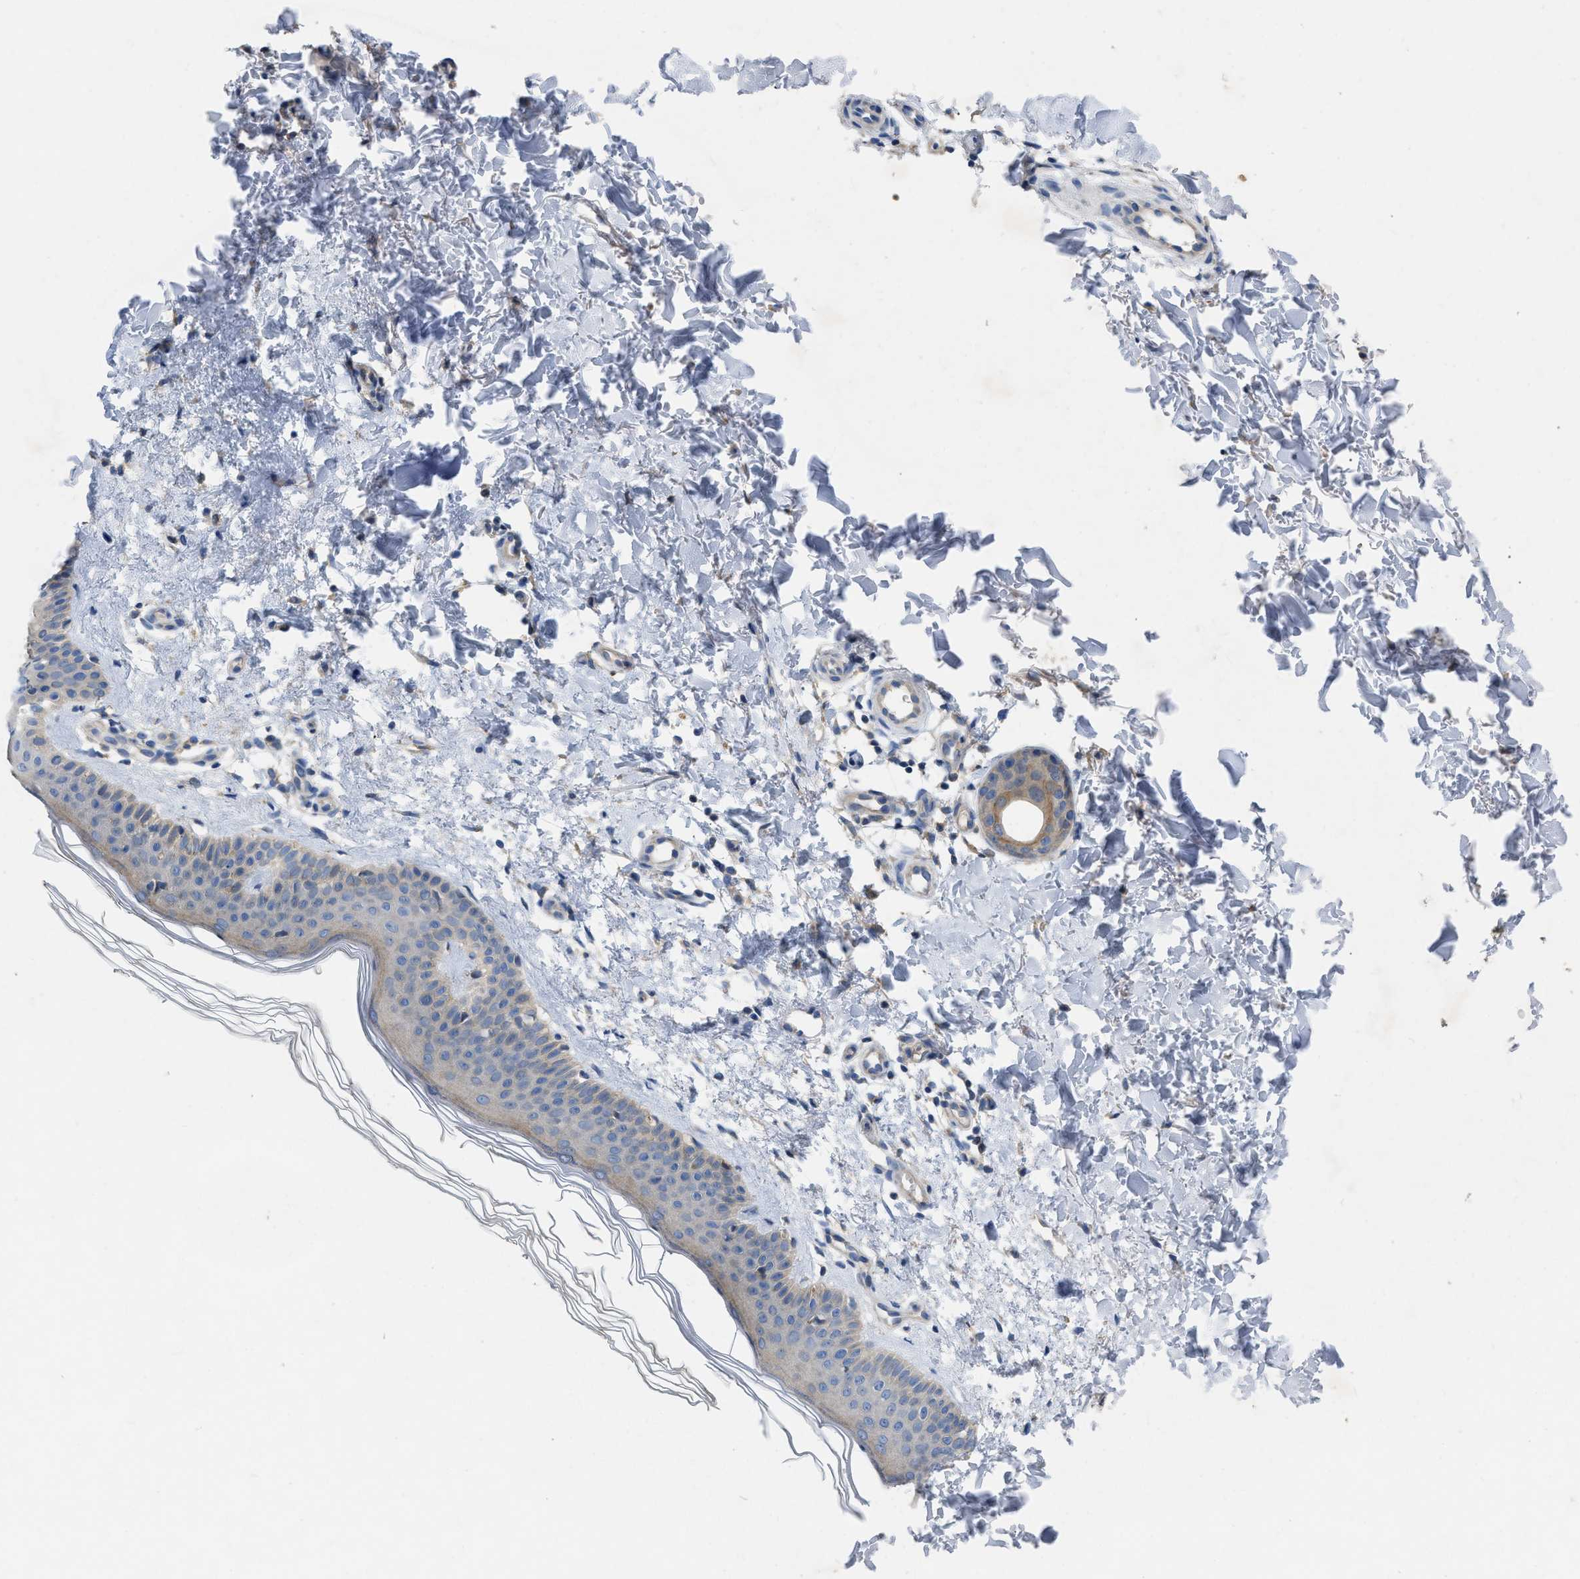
{"staining": {"intensity": "negative", "quantity": "none", "location": "none"}, "tissue": "skin", "cell_type": "Fibroblasts", "image_type": "normal", "snomed": [{"axis": "morphology", "description": "Normal tissue, NOS"}, {"axis": "morphology", "description": "Malignant melanoma, NOS"}, {"axis": "topography", "description": "Skin"}], "caption": "Protein analysis of normal skin shows no significant expression in fibroblasts.", "gene": "TMEM131", "patient": {"sex": "male", "age": 83}}